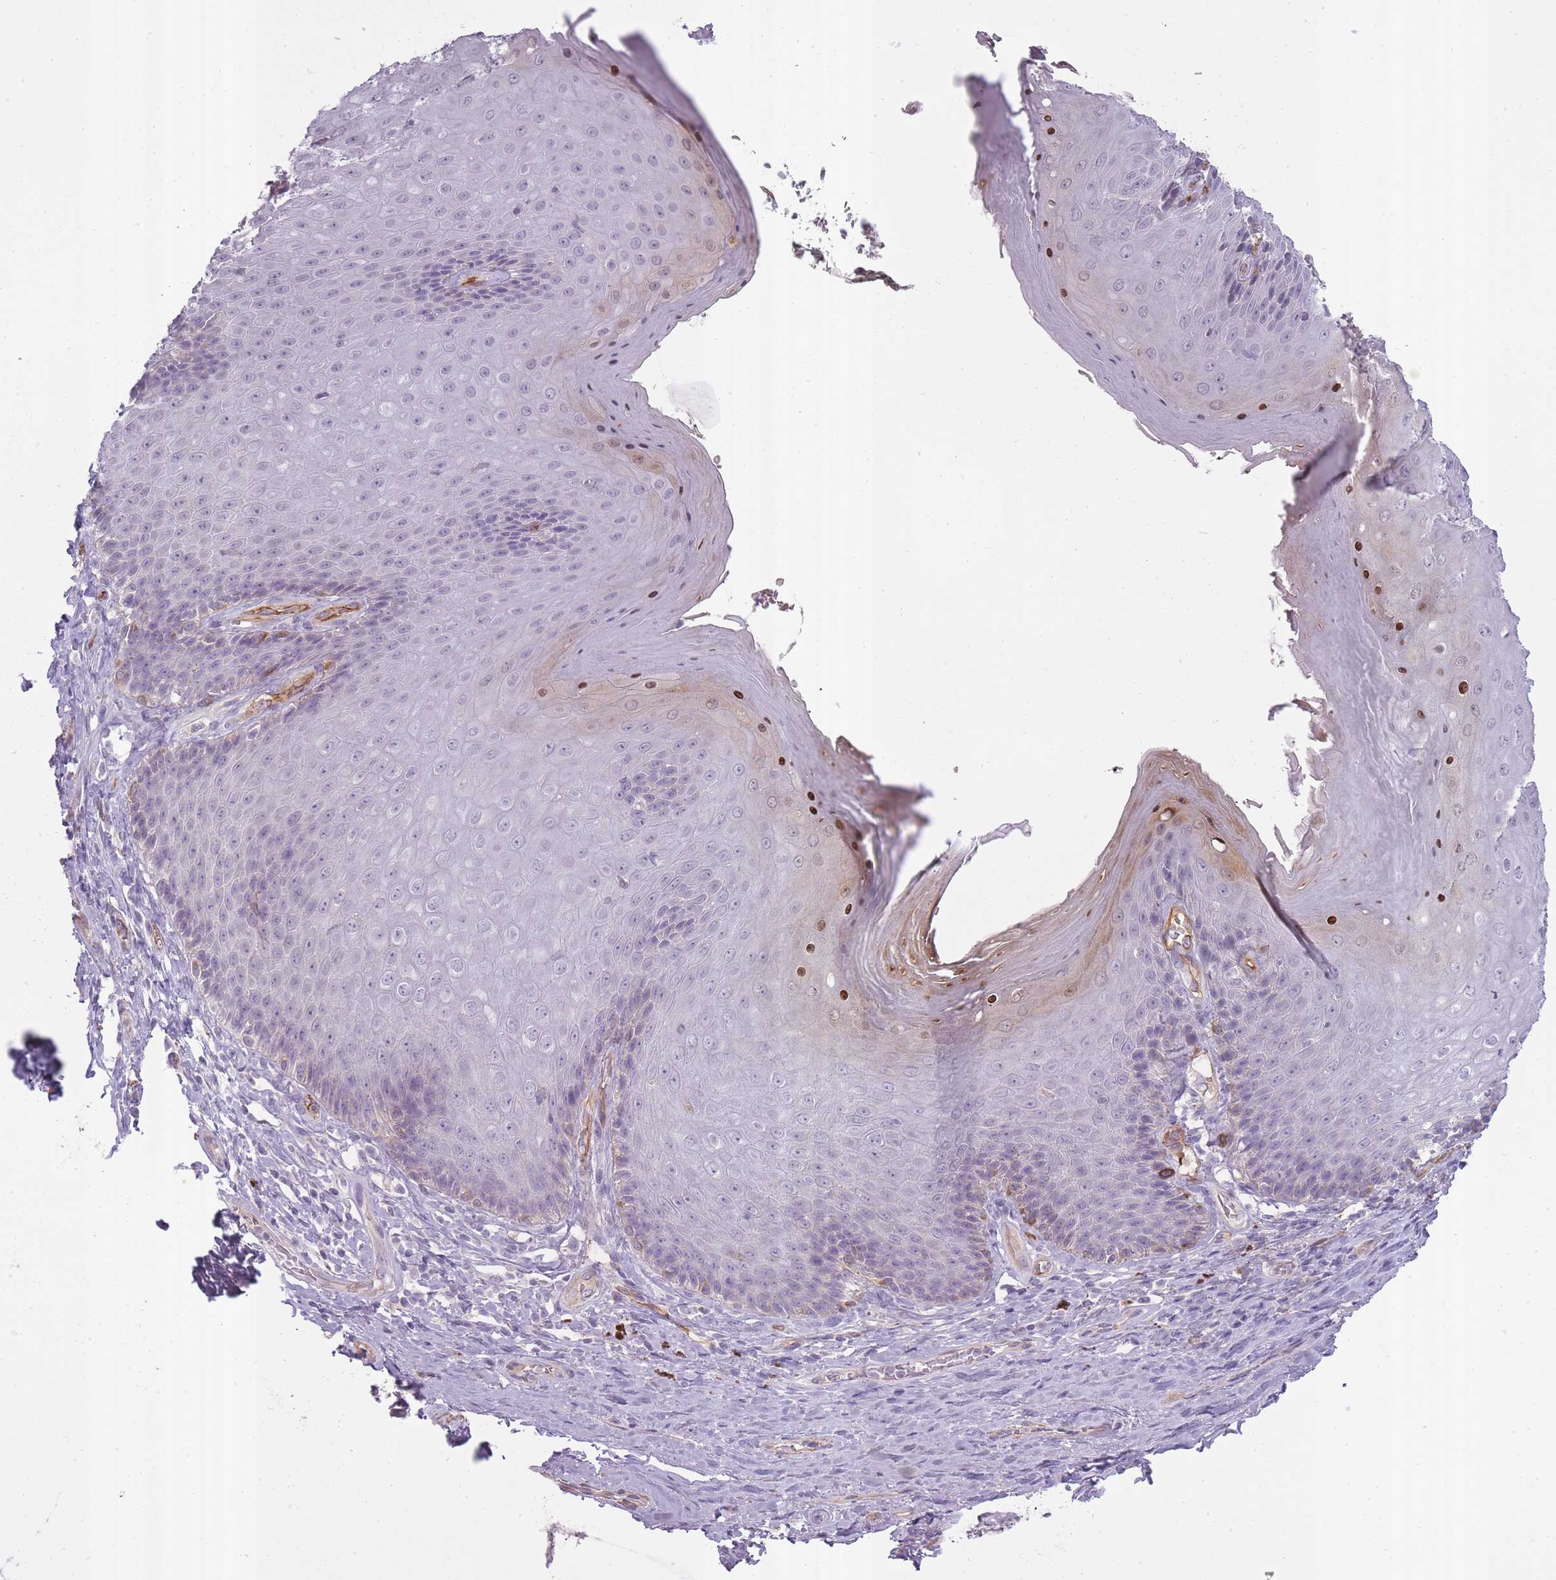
{"staining": {"intensity": "moderate", "quantity": "<25%", "location": "cytoplasmic/membranous,nuclear"}, "tissue": "skin", "cell_type": "Epidermal cells", "image_type": "normal", "snomed": [{"axis": "morphology", "description": "Normal tissue, NOS"}, {"axis": "topography", "description": "Anal"}, {"axis": "topography", "description": "Peripheral nerve tissue"}], "caption": "High-magnification brightfield microscopy of benign skin stained with DAB (brown) and counterstained with hematoxylin (blue). epidermal cells exhibit moderate cytoplasmic/membranous,nuclear positivity is identified in about<25% of cells. The staining was performed using DAB (3,3'-diaminobenzidine), with brown indicating positive protein expression. Nuclei are stained blue with hematoxylin.", "gene": "SLC8A2", "patient": {"sex": "male", "age": 53}}